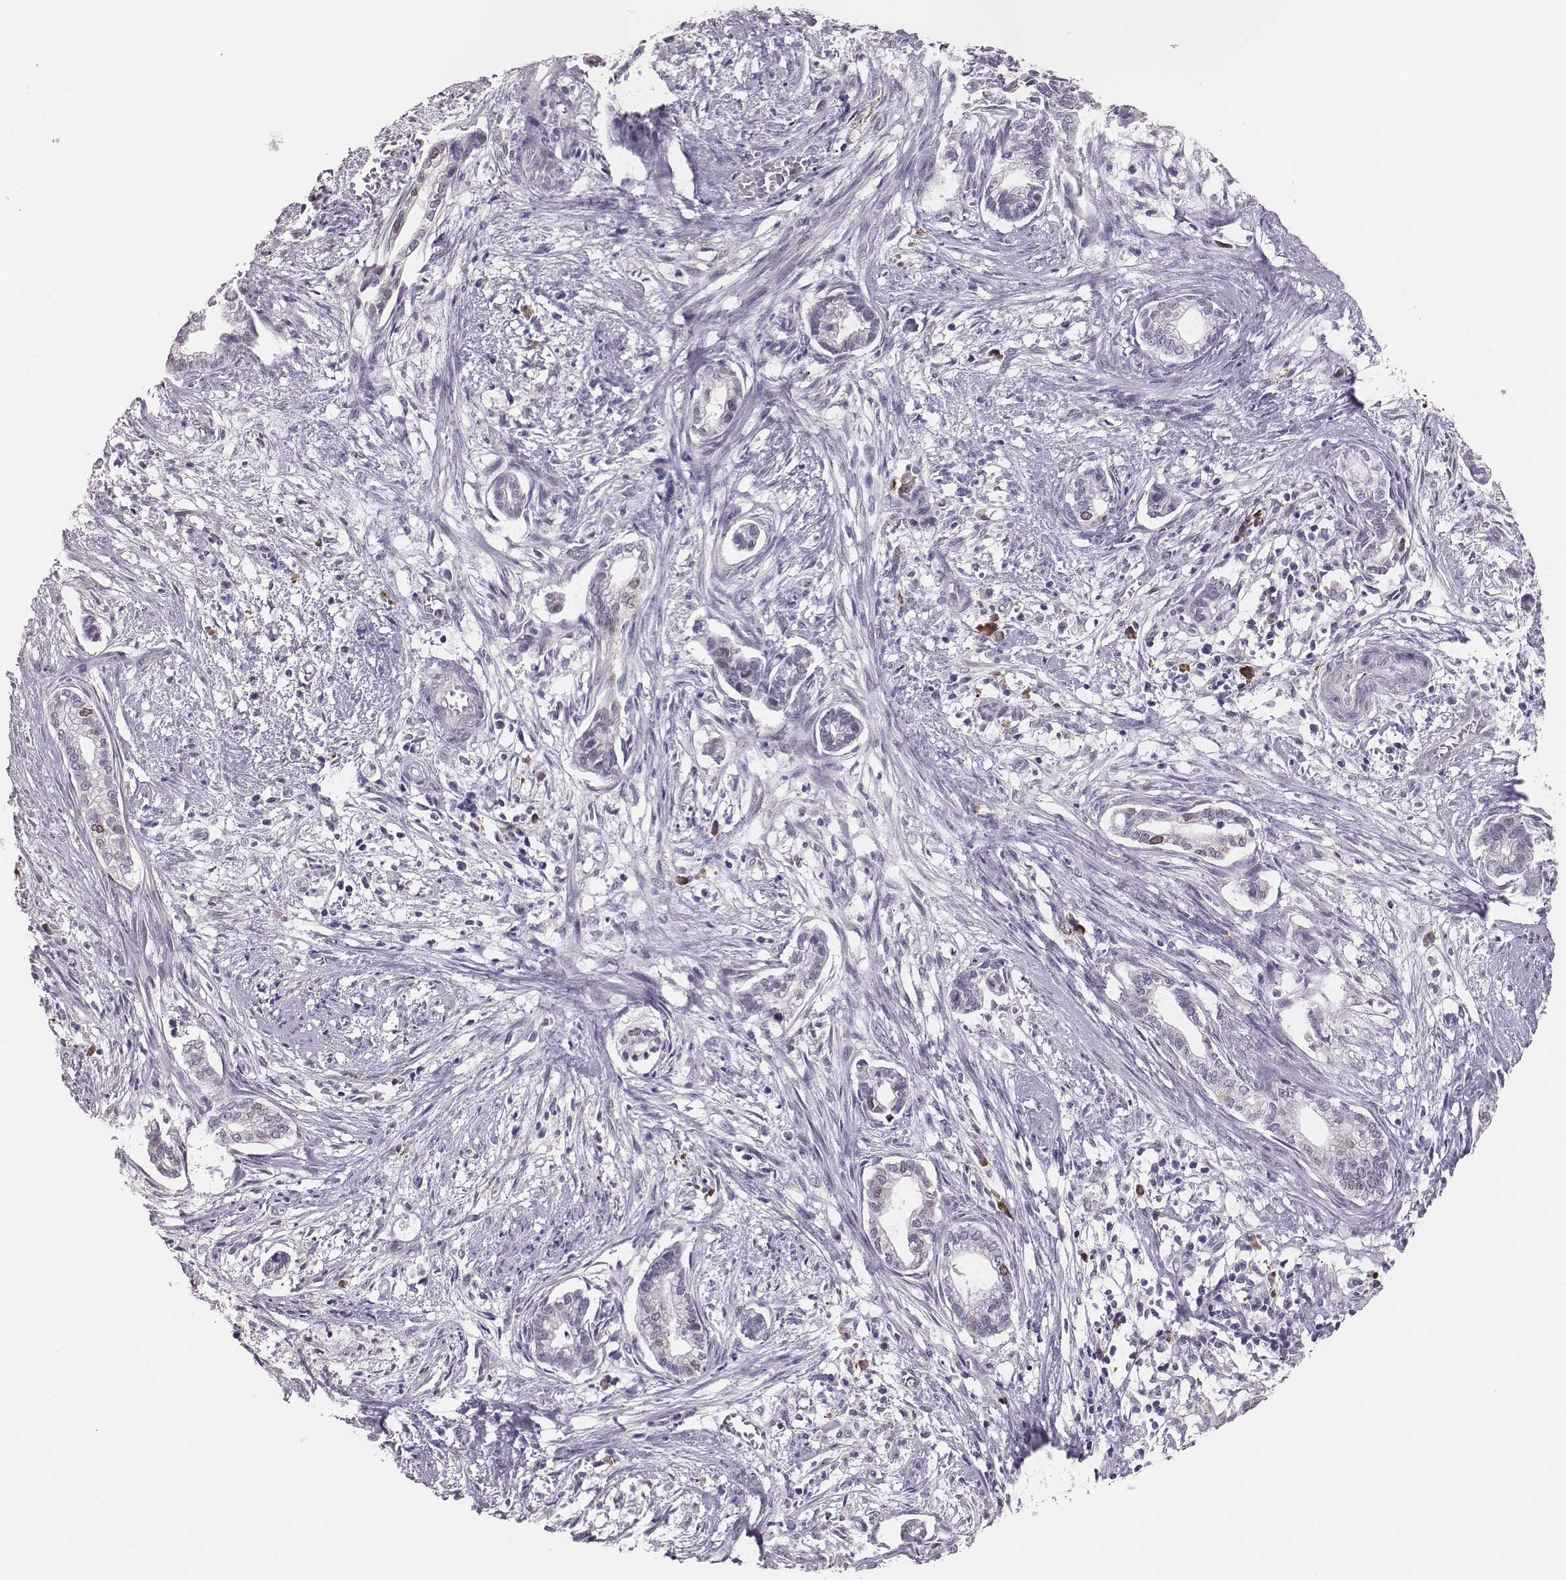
{"staining": {"intensity": "negative", "quantity": "none", "location": "none"}, "tissue": "cervical cancer", "cell_type": "Tumor cells", "image_type": "cancer", "snomed": [{"axis": "morphology", "description": "Adenocarcinoma, NOS"}, {"axis": "topography", "description": "Cervix"}], "caption": "Histopathology image shows no significant protein staining in tumor cells of cervical cancer.", "gene": "PBK", "patient": {"sex": "female", "age": 62}}